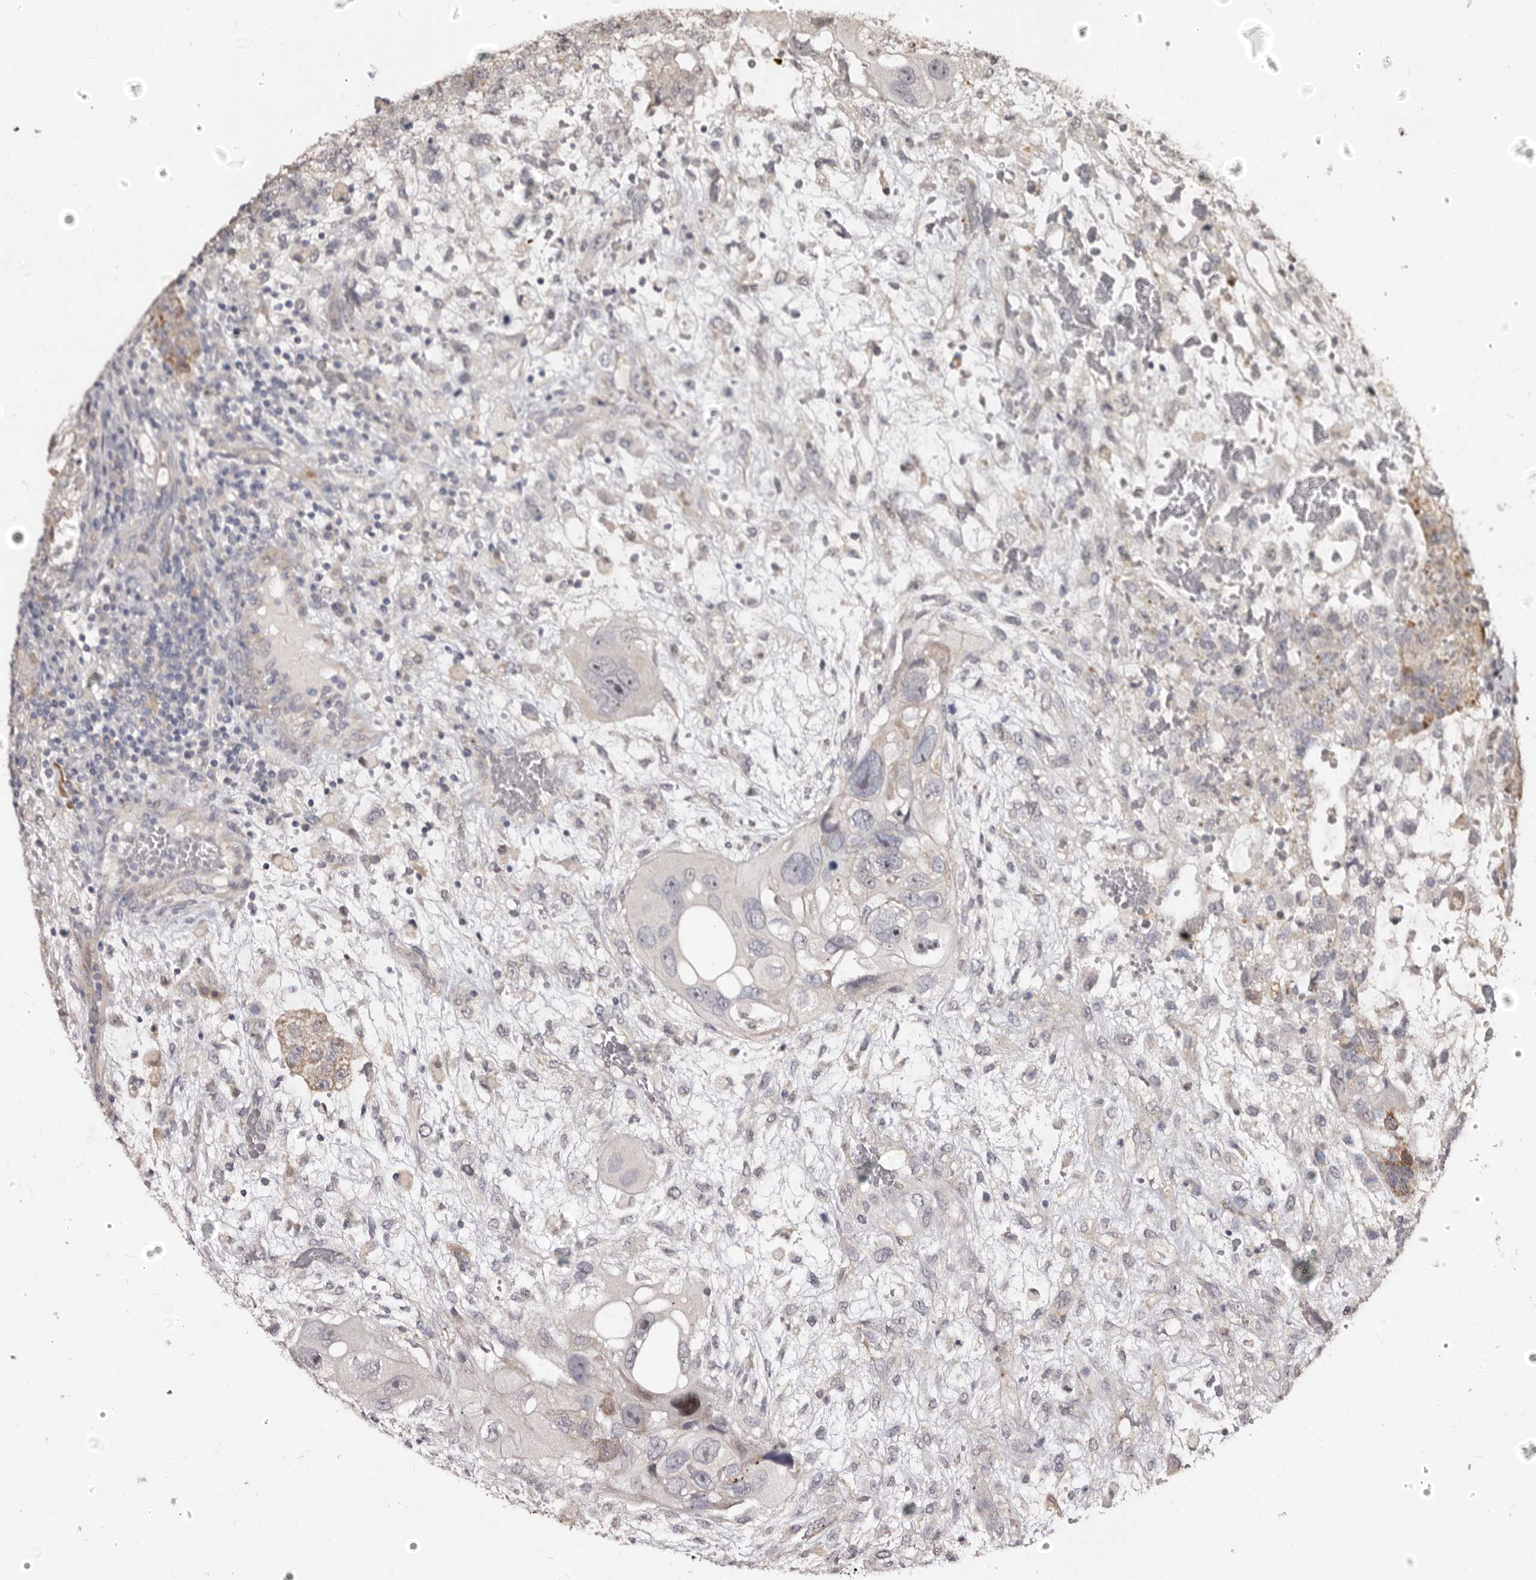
{"staining": {"intensity": "weak", "quantity": "<25%", "location": "cytoplasmic/membranous"}, "tissue": "testis cancer", "cell_type": "Tumor cells", "image_type": "cancer", "snomed": [{"axis": "morphology", "description": "Carcinoma, Embryonal, NOS"}, {"axis": "topography", "description": "Testis"}], "caption": "Immunohistochemical staining of human testis cancer shows no significant staining in tumor cells.", "gene": "PTAFR", "patient": {"sex": "male", "age": 36}}